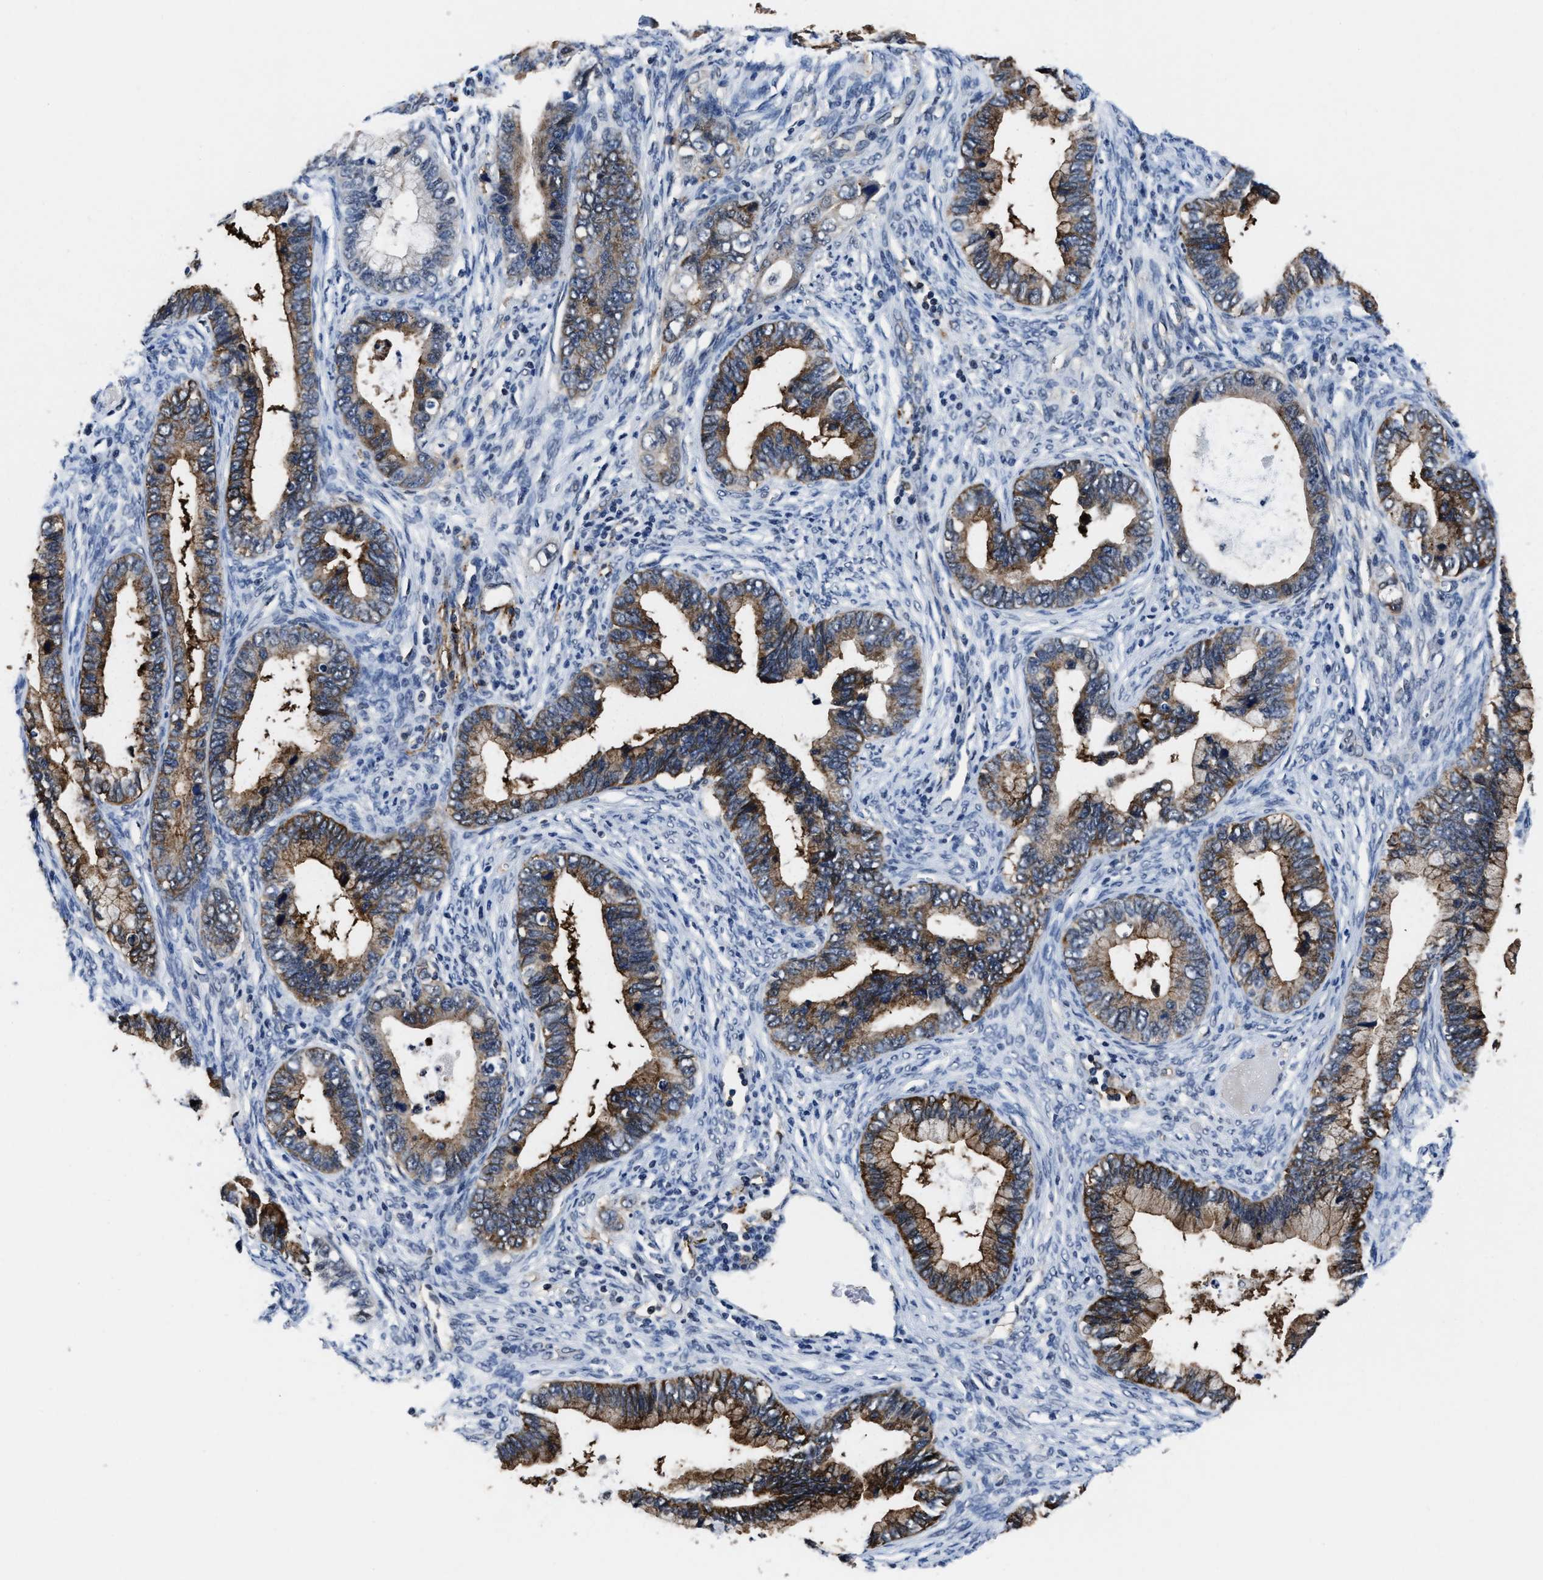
{"staining": {"intensity": "moderate", "quantity": ">75%", "location": "cytoplasmic/membranous"}, "tissue": "cervical cancer", "cell_type": "Tumor cells", "image_type": "cancer", "snomed": [{"axis": "morphology", "description": "Adenocarcinoma, NOS"}, {"axis": "topography", "description": "Cervix"}], "caption": "Moderate cytoplasmic/membranous expression is seen in approximately >75% of tumor cells in cervical adenocarcinoma. (Brightfield microscopy of DAB IHC at high magnification).", "gene": "MARCKSL1", "patient": {"sex": "female", "age": 44}}